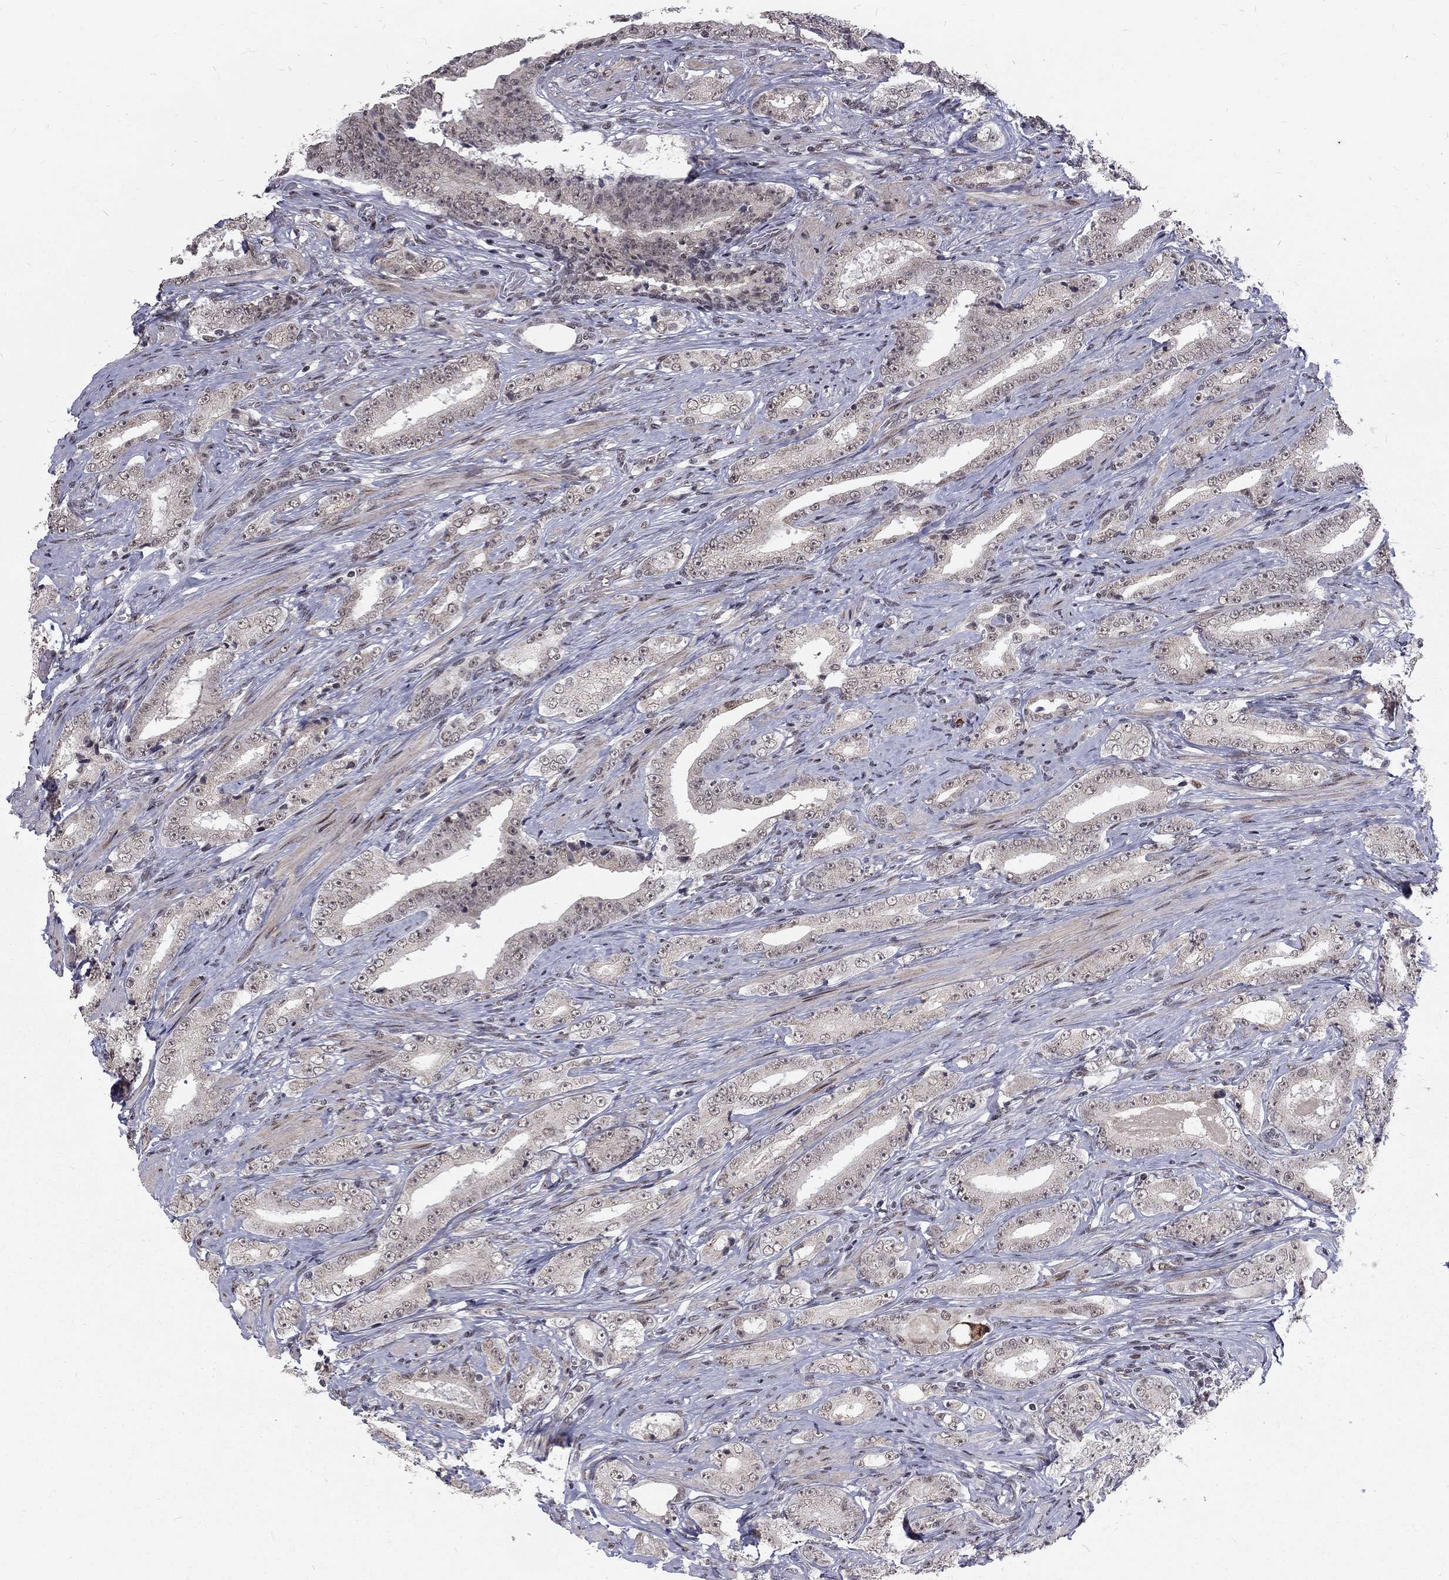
{"staining": {"intensity": "negative", "quantity": "none", "location": "none"}, "tissue": "prostate cancer", "cell_type": "Tumor cells", "image_type": "cancer", "snomed": [{"axis": "morphology", "description": "Adenocarcinoma, Low grade"}, {"axis": "topography", "description": "Prostate and seminal vesicle, NOS"}], "caption": "This histopathology image is of low-grade adenocarcinoma (prostate) stained with immunohistochemistry to label a protein in brown with the nuclei are counter-stained blue. There is no staining in tumor cells. (DAB (3,3'-diaminobenzidine) IHC, high magnification).", "gene": "TCEAL1", "patient": {"sex": "male", "age": 61}}